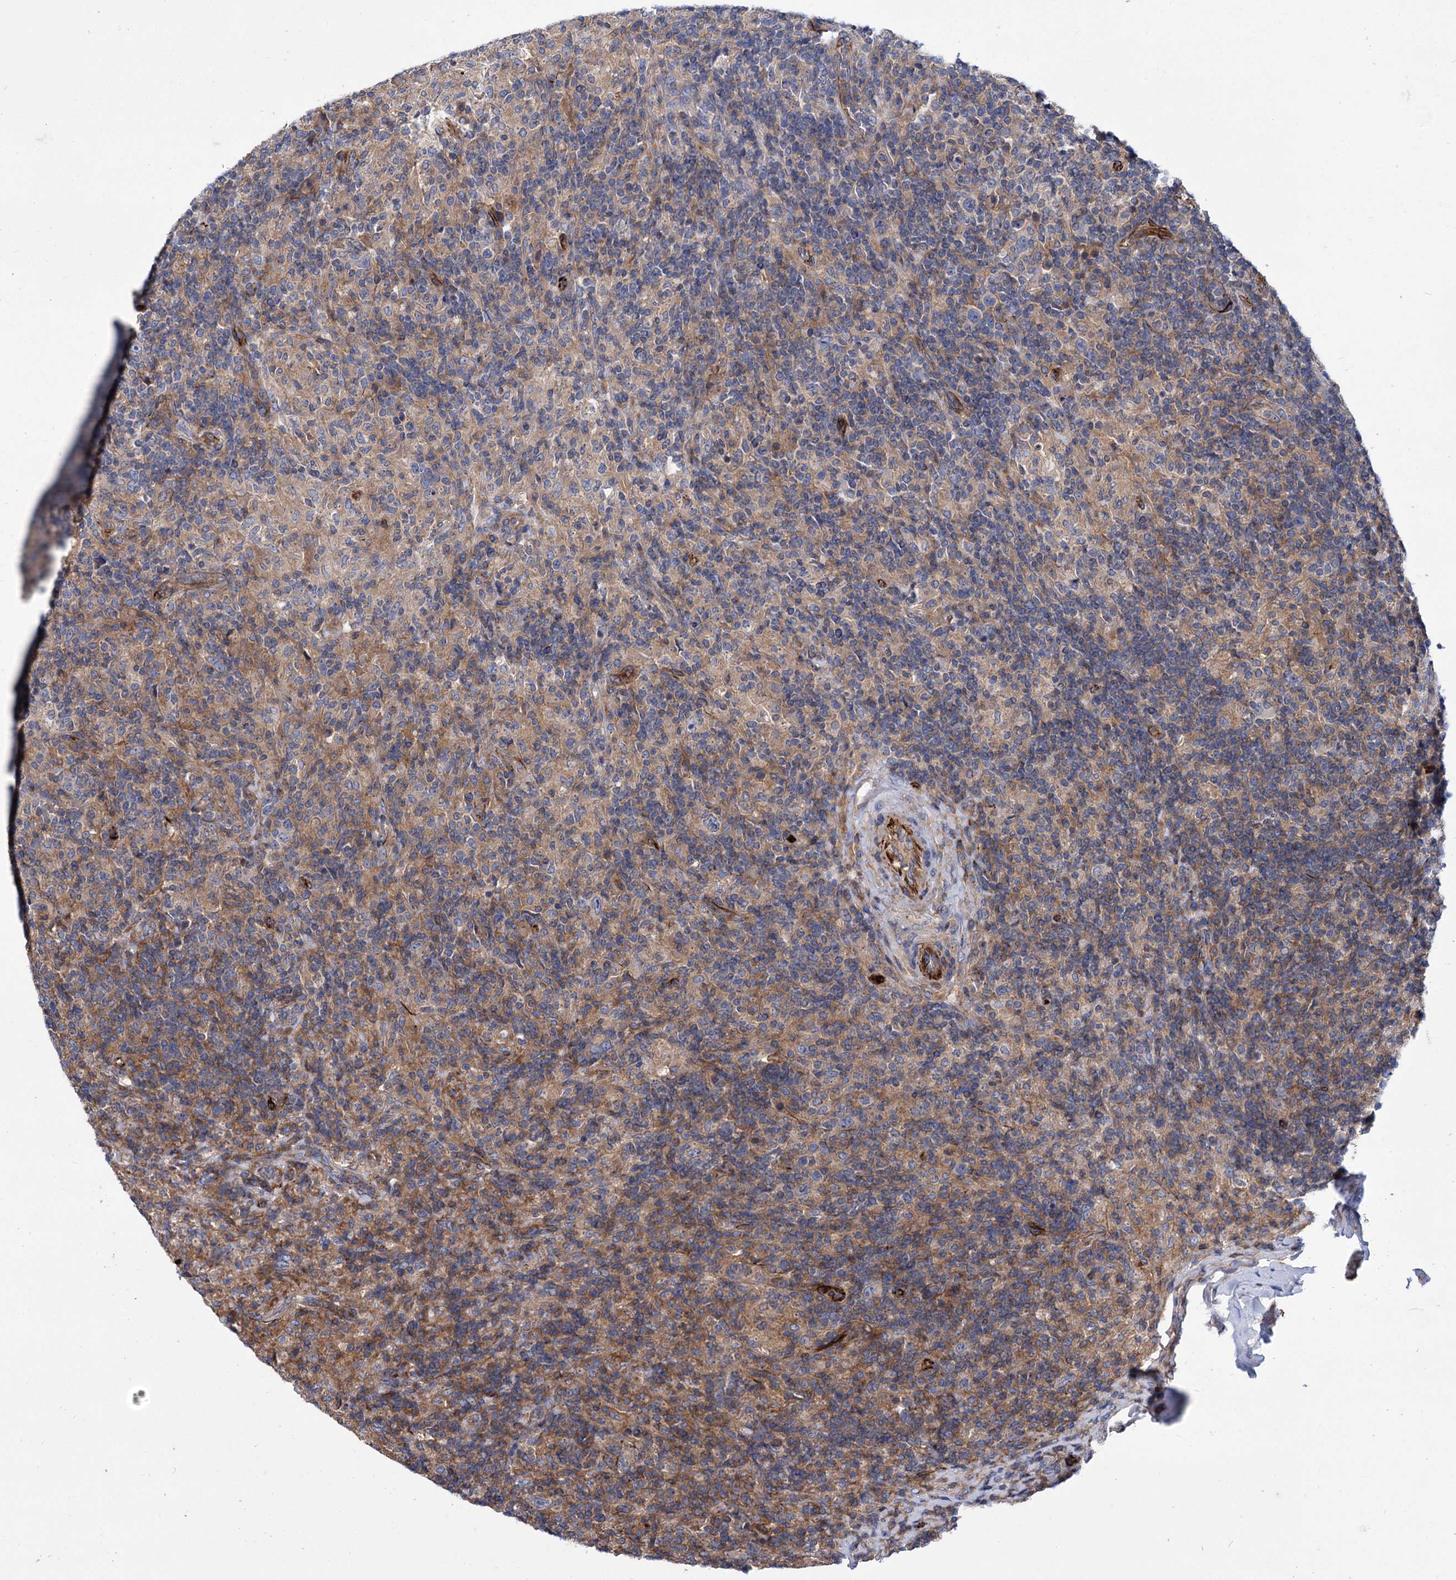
{"staining": {"intensity": "negative", "quantity": "none", "location": "none"}, "tissue": "lymphoma", "cell_type": "Tumor cells", "image_type": "cancer", "snomed": [{"axis": "morphology", "description": "Hodgkin's disease, NOS"}, {"axis": "topography", "description": "Lymph node"}], "caption": "Protein analysis of Hodgkin's disease shows no significant expression in tumor cells.", "gene": "AXL", "patient": {"sex": "male", "age": 70}}